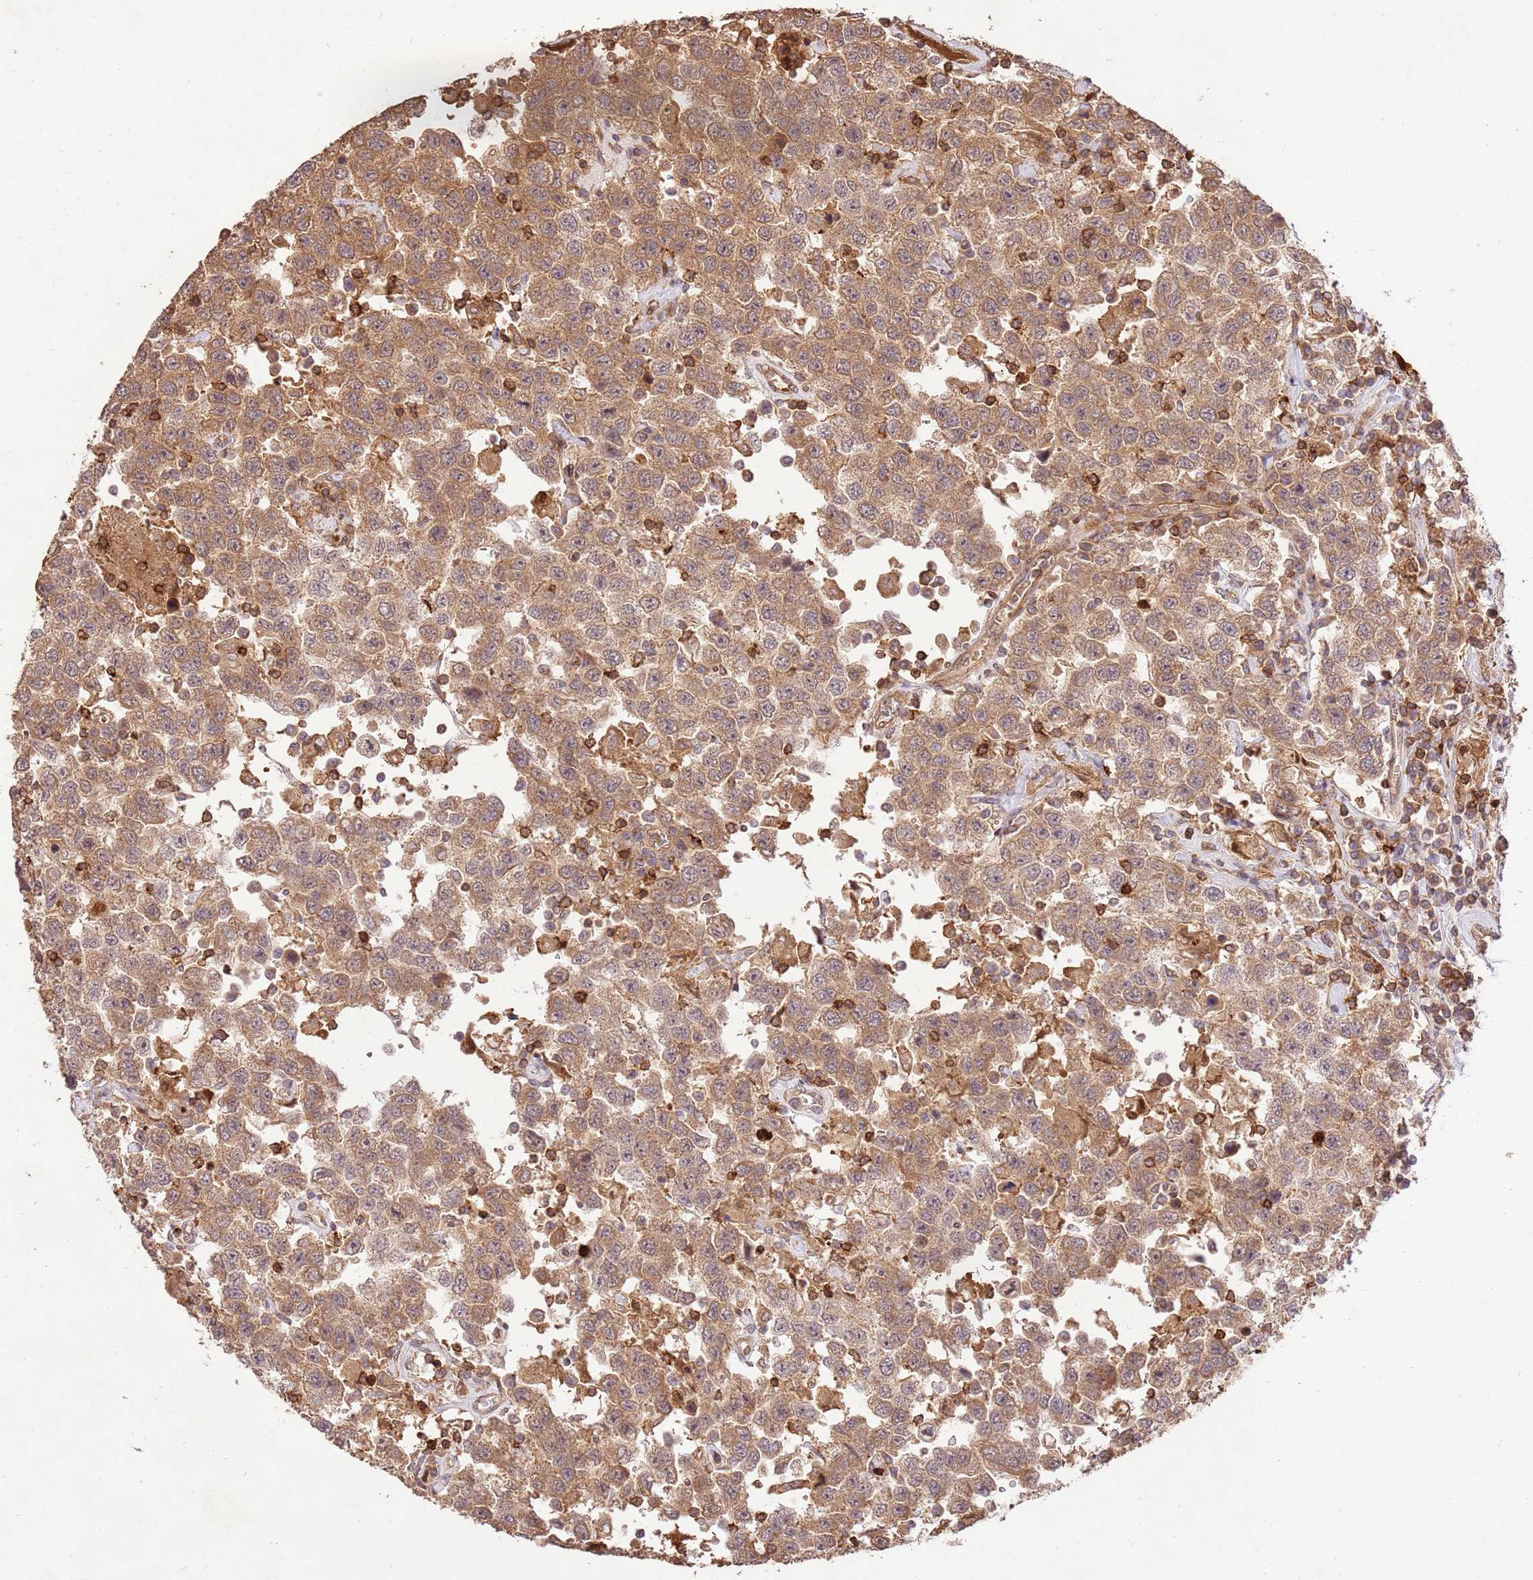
{"staining": {"intensity": "moderate", "quantity": ">75%", "location": "cytoplasmic/membranous"}, "tissue": "testis cancer", "cell_type": "Tumor cells", "image_type": "cancer", "snomed": [{"axis": "morphology", "description": "Seminoma, NOS"}, {"axis": "topography", "description": "Testis"}], "caption": "This histopathology image displays IHC staining of human testis cancer, with medium moderate cytoplasmic/membranous expression in about >75% of tumor cells.", "gene": "KATNAL2", "patient": {"sex": "male", "age": 41}}